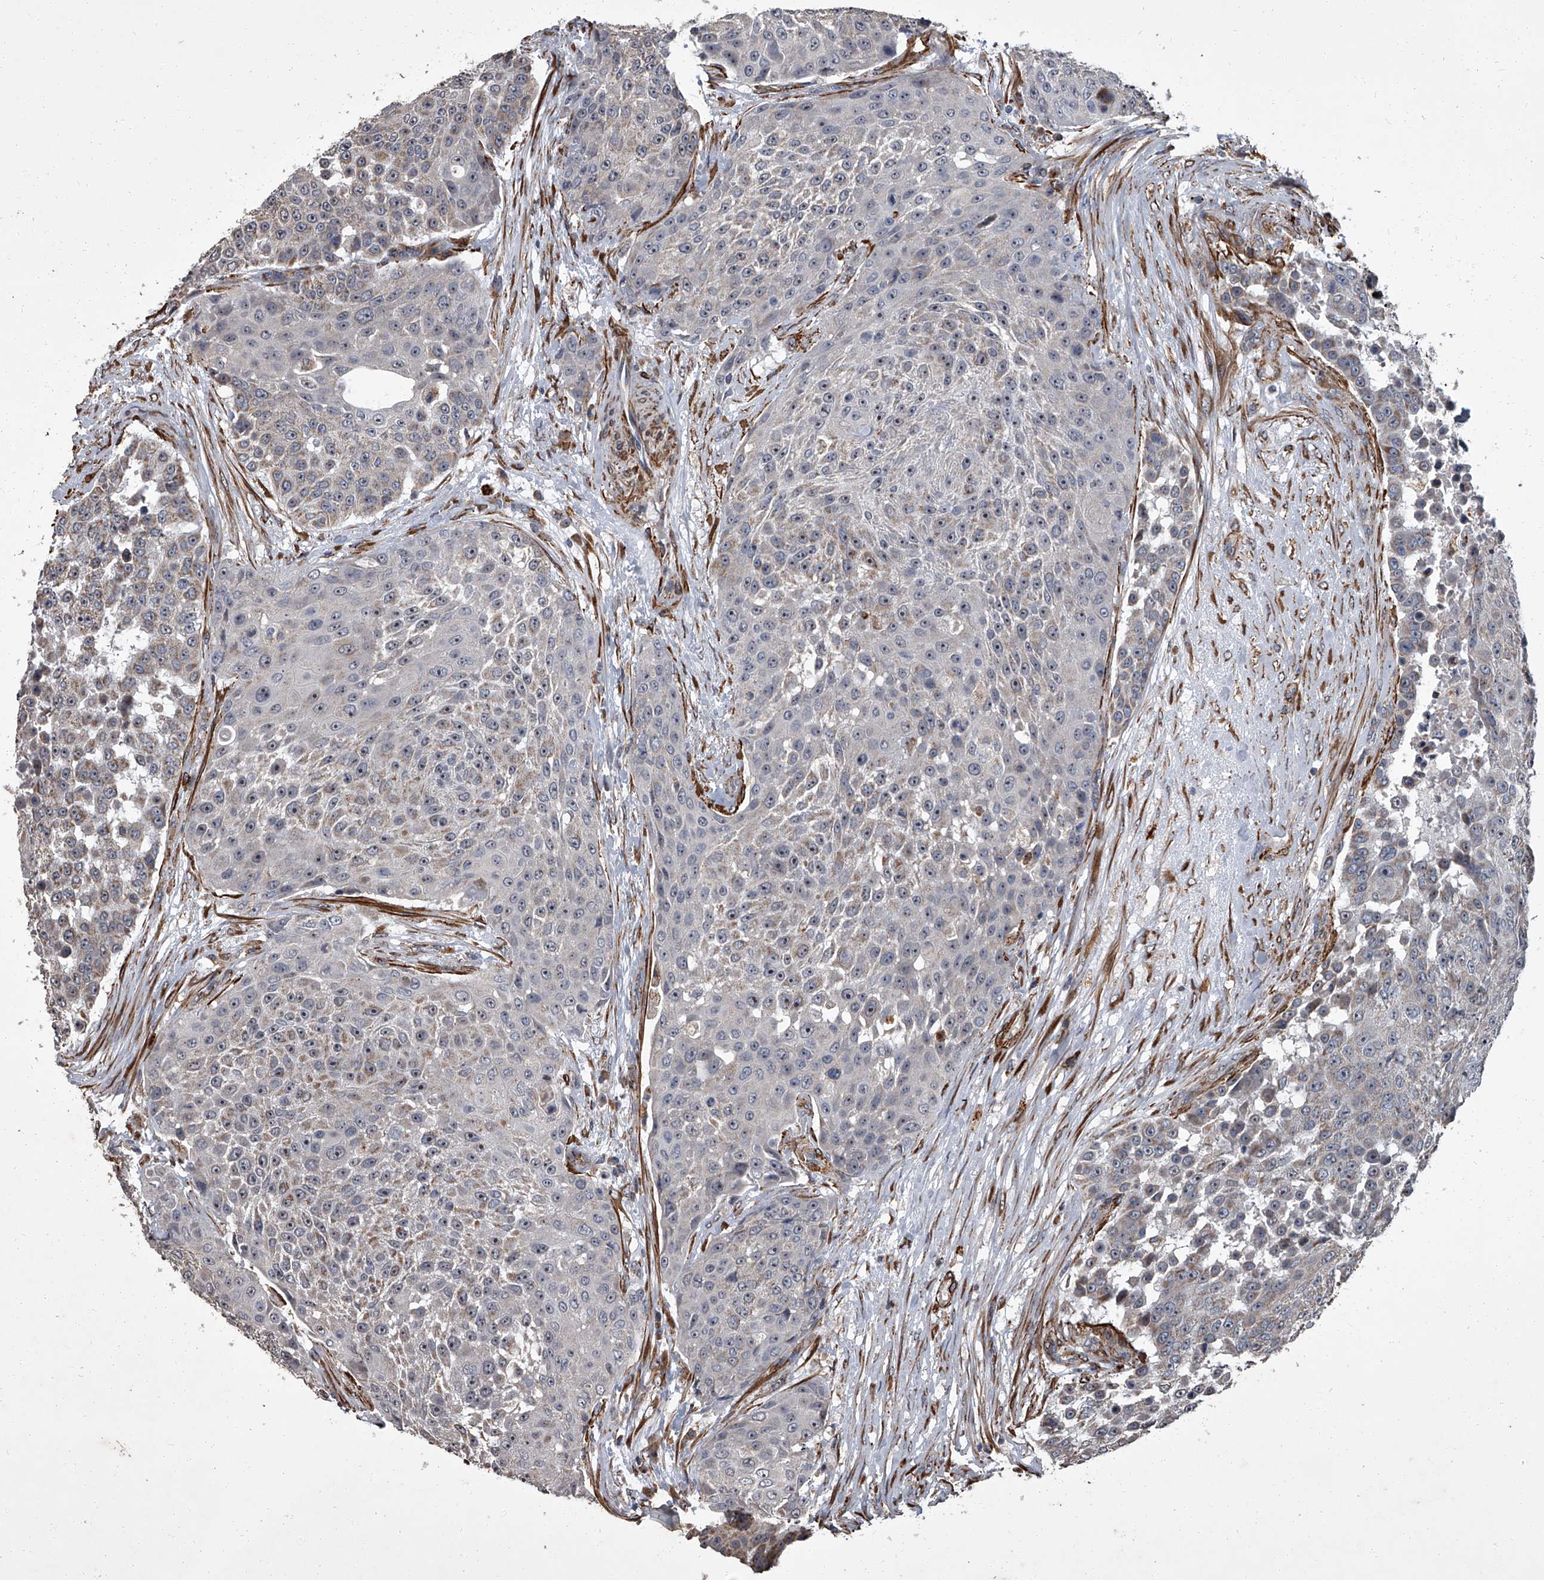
{"staining": {"intensity": "weak", "quantity": "<25%", "location": "cytoplasmic/membranous"}, "tissue": "urothelial cancer", "cell_type": "Tumor cells", "image_type": "cancer", "snomed": [{"axis": "morphology", "description": "Urothelial carcinoma, High grade"}, {"axis": "topography", "description": "Urinary bladder"}], "caption": "An image of urothelial cancer stained for a protein demonstrates no brown staining in tumor cells.", "gene": "SIRT4", "patient": {"sex": "female", "age": 63}}